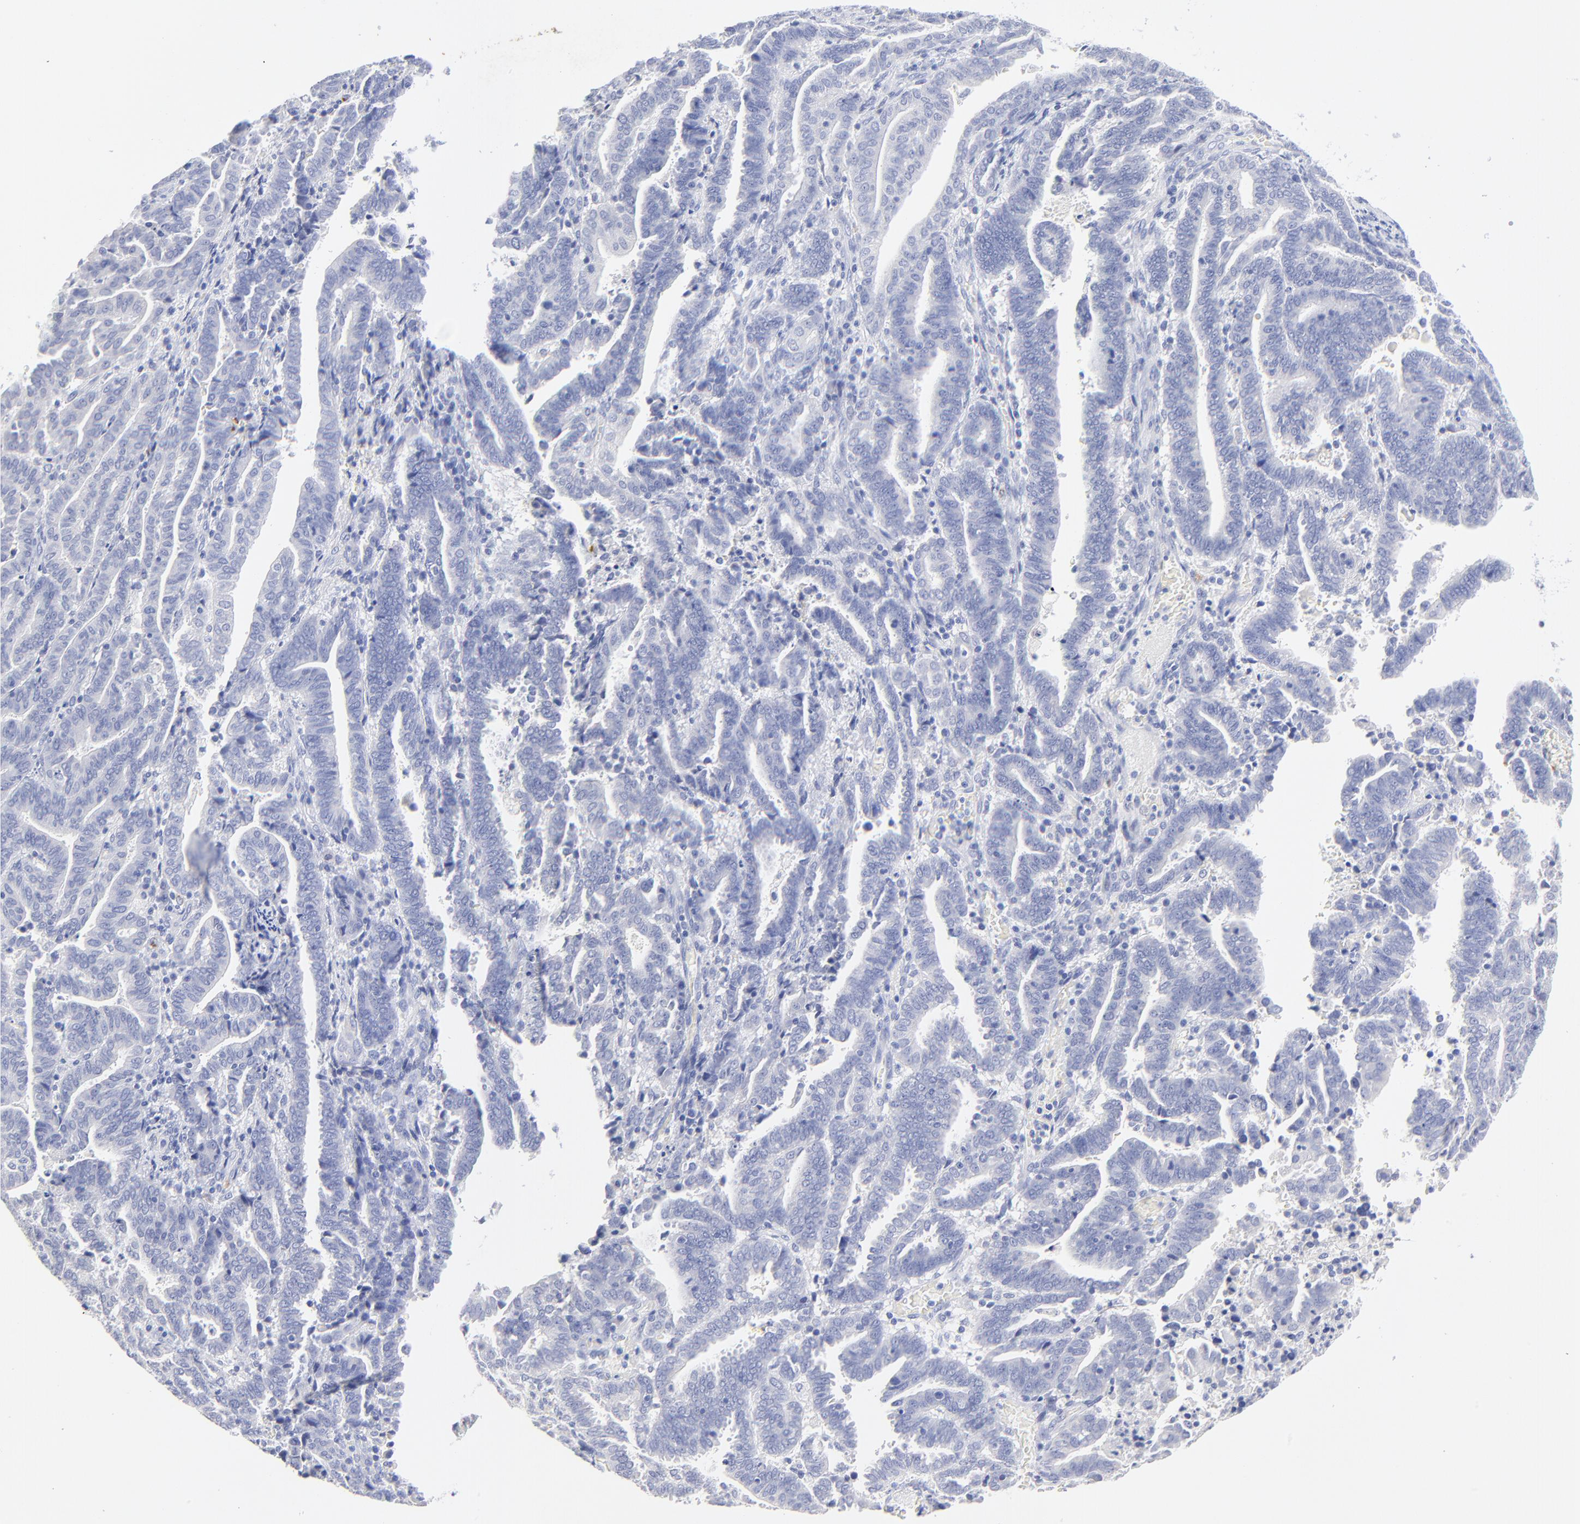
{"staining": {"intensity": "negative", "quantity": "none", "location": "none"}, "tissue": "endometrial cancer", "cell_type": "Tumor cells", "image_type": "cancer", "snomed": [{"axis": "morphology", "description": "Adenocarcinoma, NOS"}, {"axis": "topography", "description": "Uterus"}], "caption": "IHC of adenocarcinoma (endometrial) shows no expression in tumor cells.", "gene": "SULT4A1", "patient": {"sex": "female", "age": 83}}